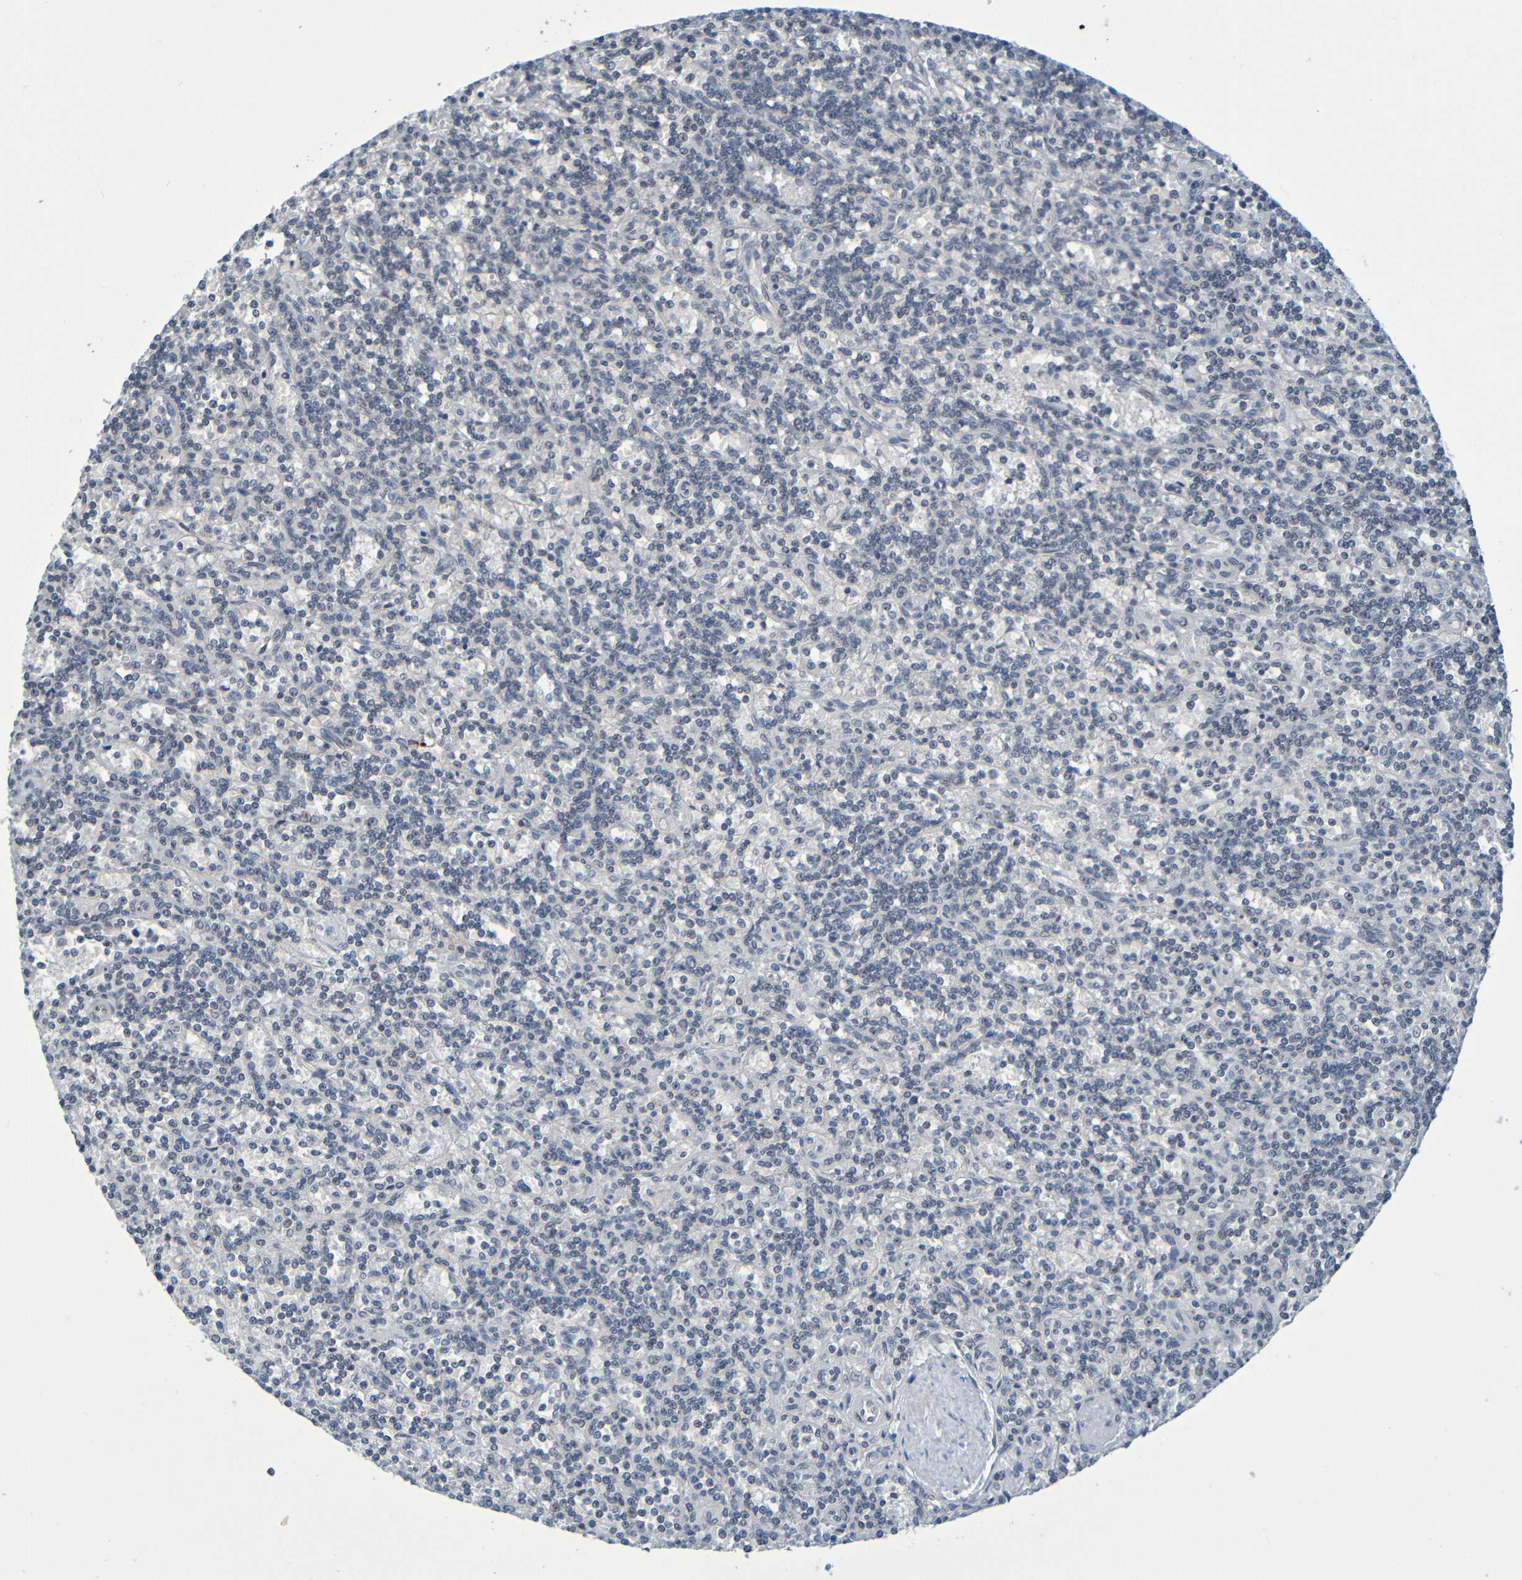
{"staining": {"intensity": "negative", "quantity": "none", "location": "none"}, "tissue": "lymphoma", "cell_type": "Tumor cells", "image_type": "cancer", "snomed": [{"axis": "morphology", "description": "Malignant lymphoma, non-Hodgkin's type, Low grade"}, {"axis": "topography", "description": "Spleen"}], "caption": "Low-grade malignant lymphoma, non-Hodgkin's type was stained to show a protein in brown. There is no significant positivity in tumor cells.", "gene": "C3AR1", "patient": {"sex": "male", "age": 73}}